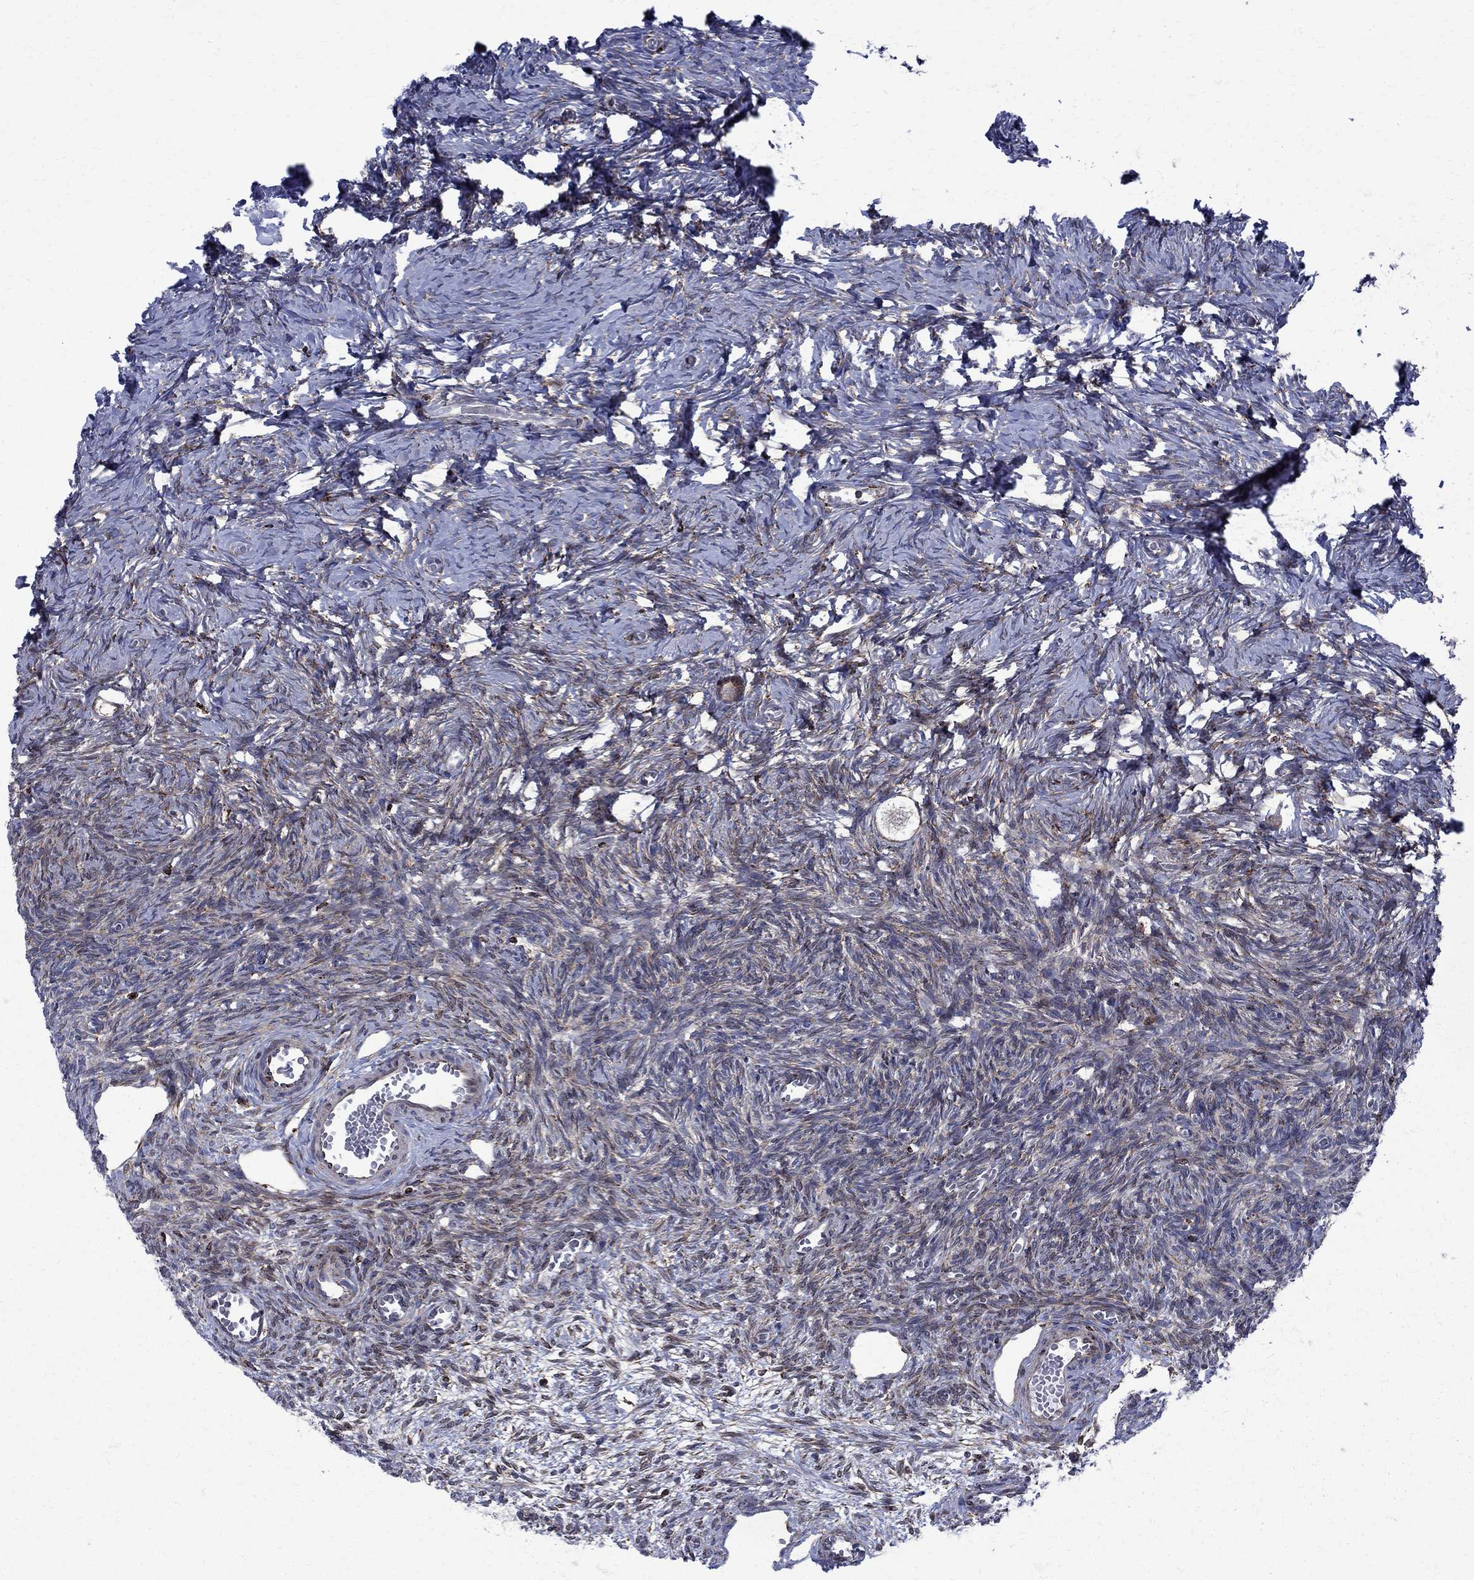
{"staining": {"intensity": "strong", "quantity": "<25%", "location": "cytoplasmic/membranous"}, "tissue": "ovary", "cell_type": "Follicle cells", "image_type": "normal", "snomed": [{"axis": "morphology", "description": "Normal tissue, NOS"}, {"axis": "topography", "description": "Ovary"}], "caption": "Follicle cells display medium levels of strong cytoplasmic/membranous positivity in approximately <25% of cells in unremarkable human ovary.", "gene": "CAB39L", "patient": {"sex": "female", "age": 27}}